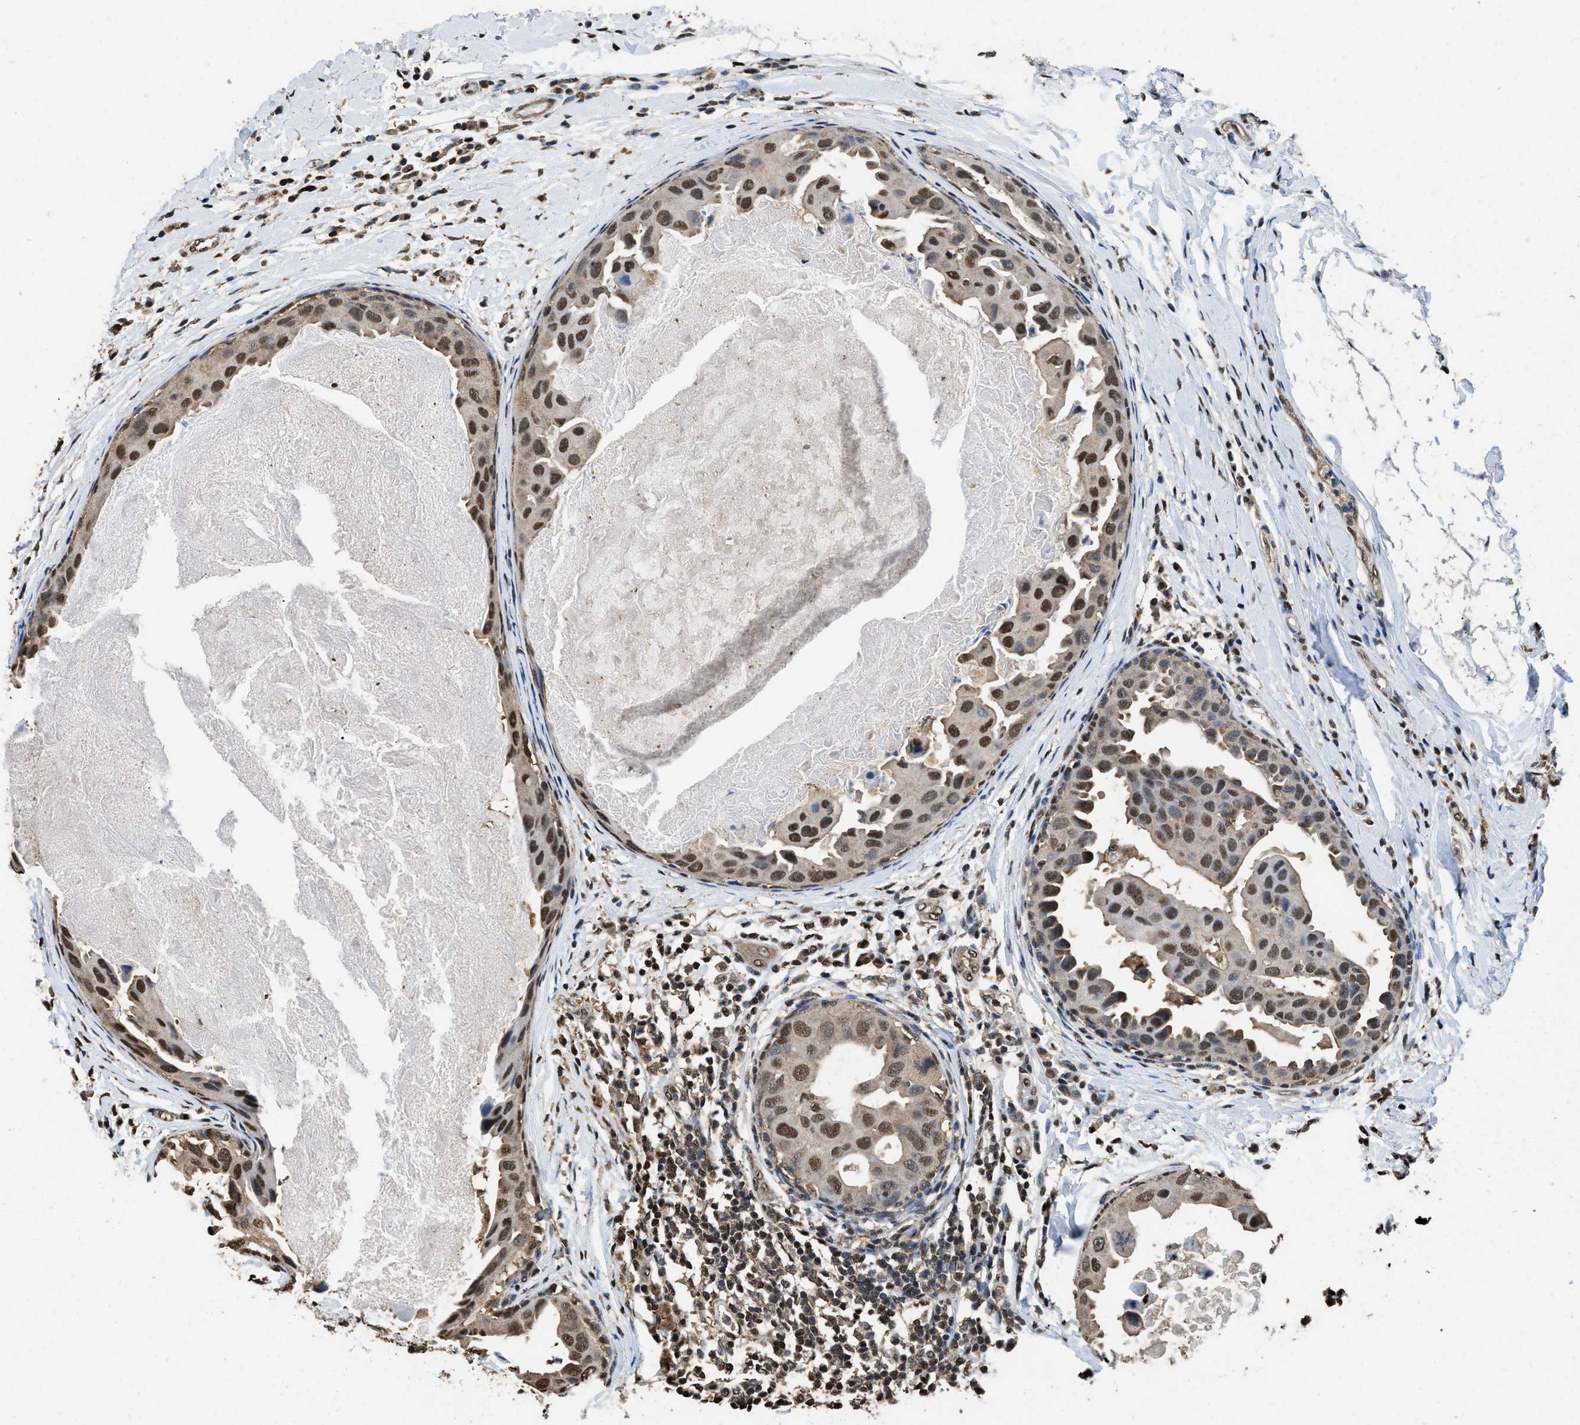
{"staining": {"intensity": "moderate", "quantity": ">75%", "location": "cytoplasmic/membranous,nuclear"}, "tissue": "breast cancer", "cell_type": "Tumor cells", "image_type": "cancer", "snomed": [{"axis": "morphology", "description": "Duct carcinoma"}, {"axis": "topography", "description": "Breast"}], "caption": "Protein staining exhibits moderate cytoplasmic/membranous and nuclear expression in about >75% of tumor cells in breast invasive ductal carcinoma. (DAB = brown stain, brightfield microscopy at high magnification).", "gene": "GAPDH", "patient": {"sex": "female", "age": 27}}